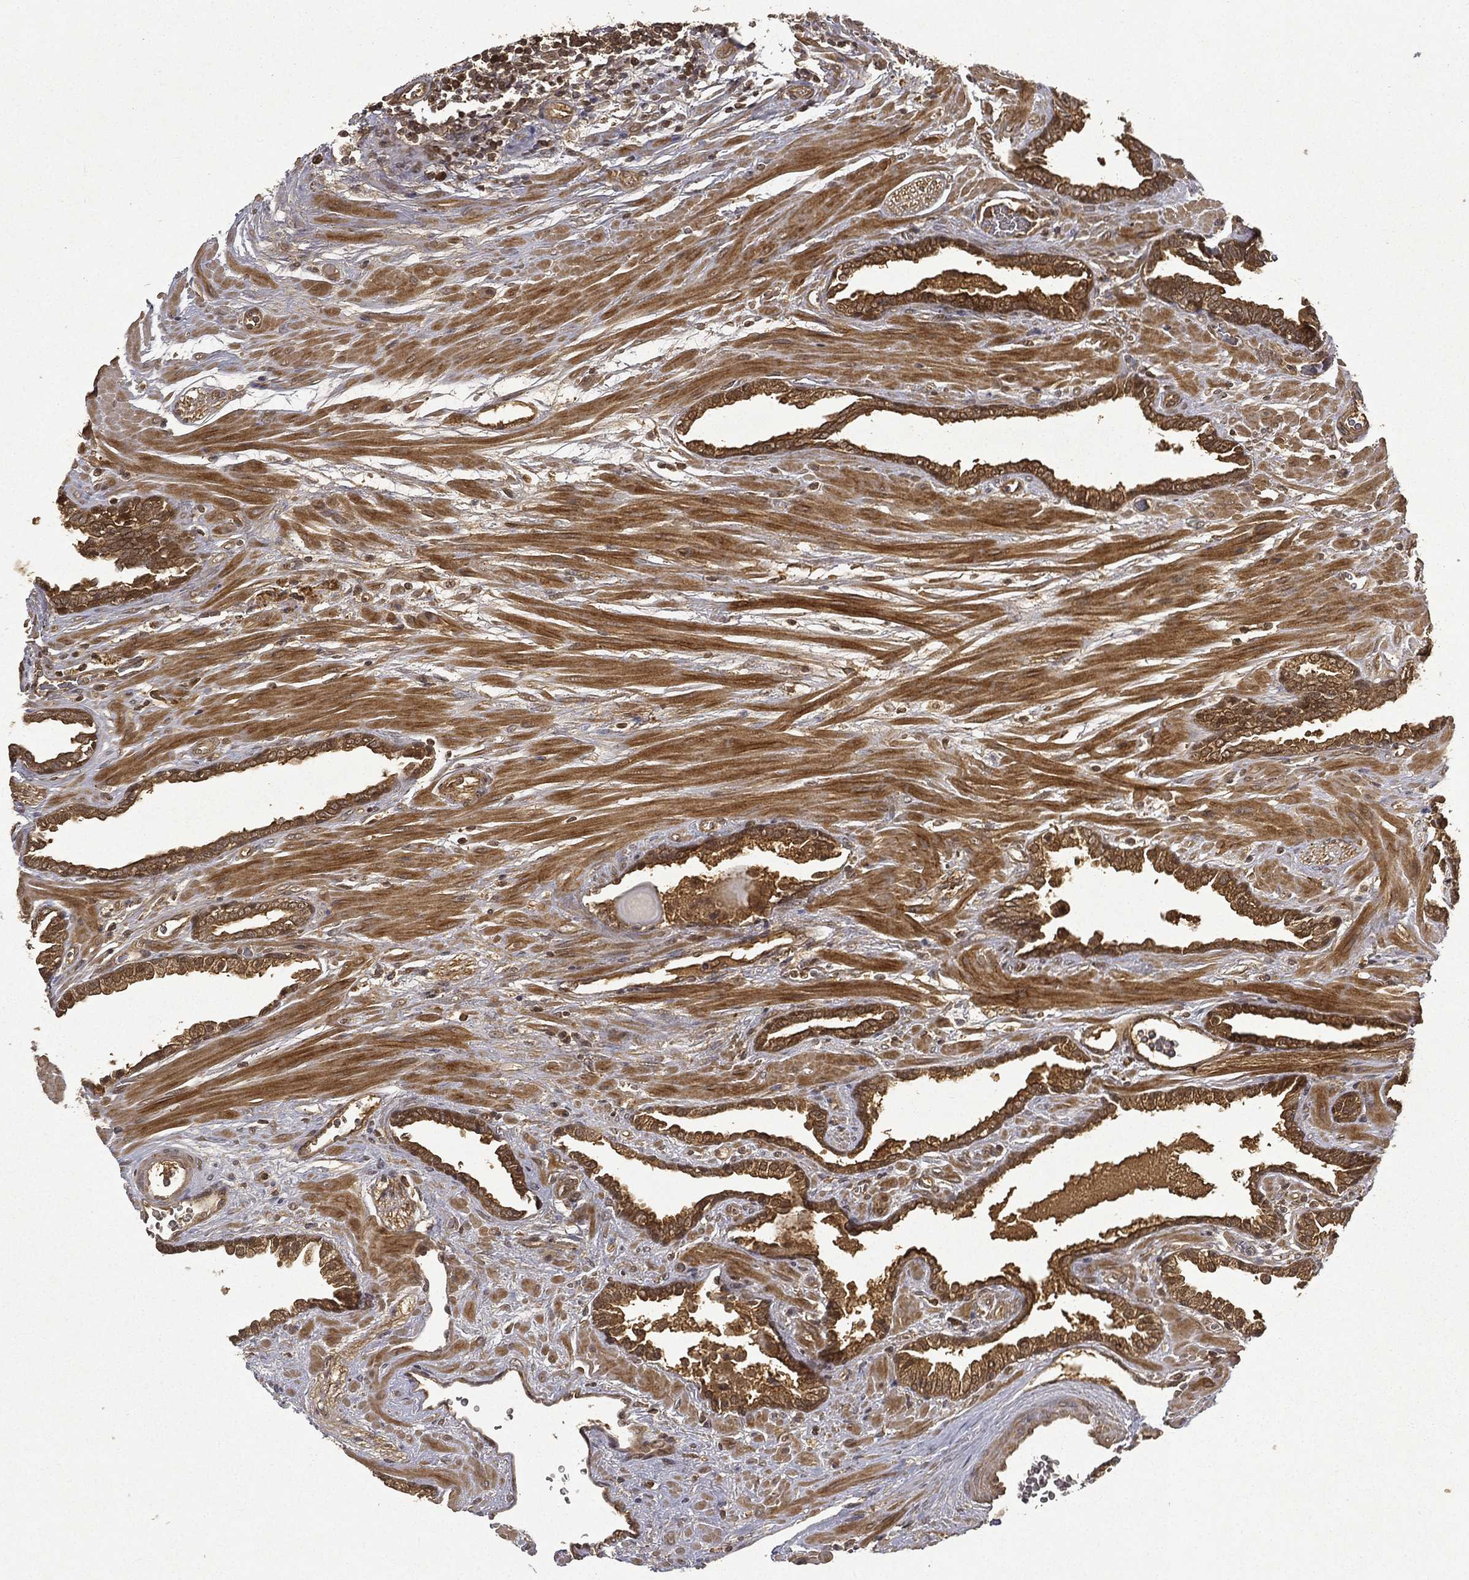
{"staining": {"intensity": "moderate", "quantity": ">75%", "location": "cytoplasmic/membranous"}, "tissue": "prostate cancer", "cell_type": "Tumor cells", "image_type": "cancer", "snomed": [{"axis": "morphology", "description": "Adenocarcinoma, Low grade"}, {"axis": "topography", "description": "Prostate"}], "caption": "The micrograph demonstrates a brown stain indicating the presence of a protein in the cytoplasmic/membranous of tumor cells in prostate cancer (adenocarcinoma (low-grade)). (brown staining indicates protein expression, while blue staining denotes nuclei).", "gene": "FGD1", "patient": {"sex": "male", "age": 69}}